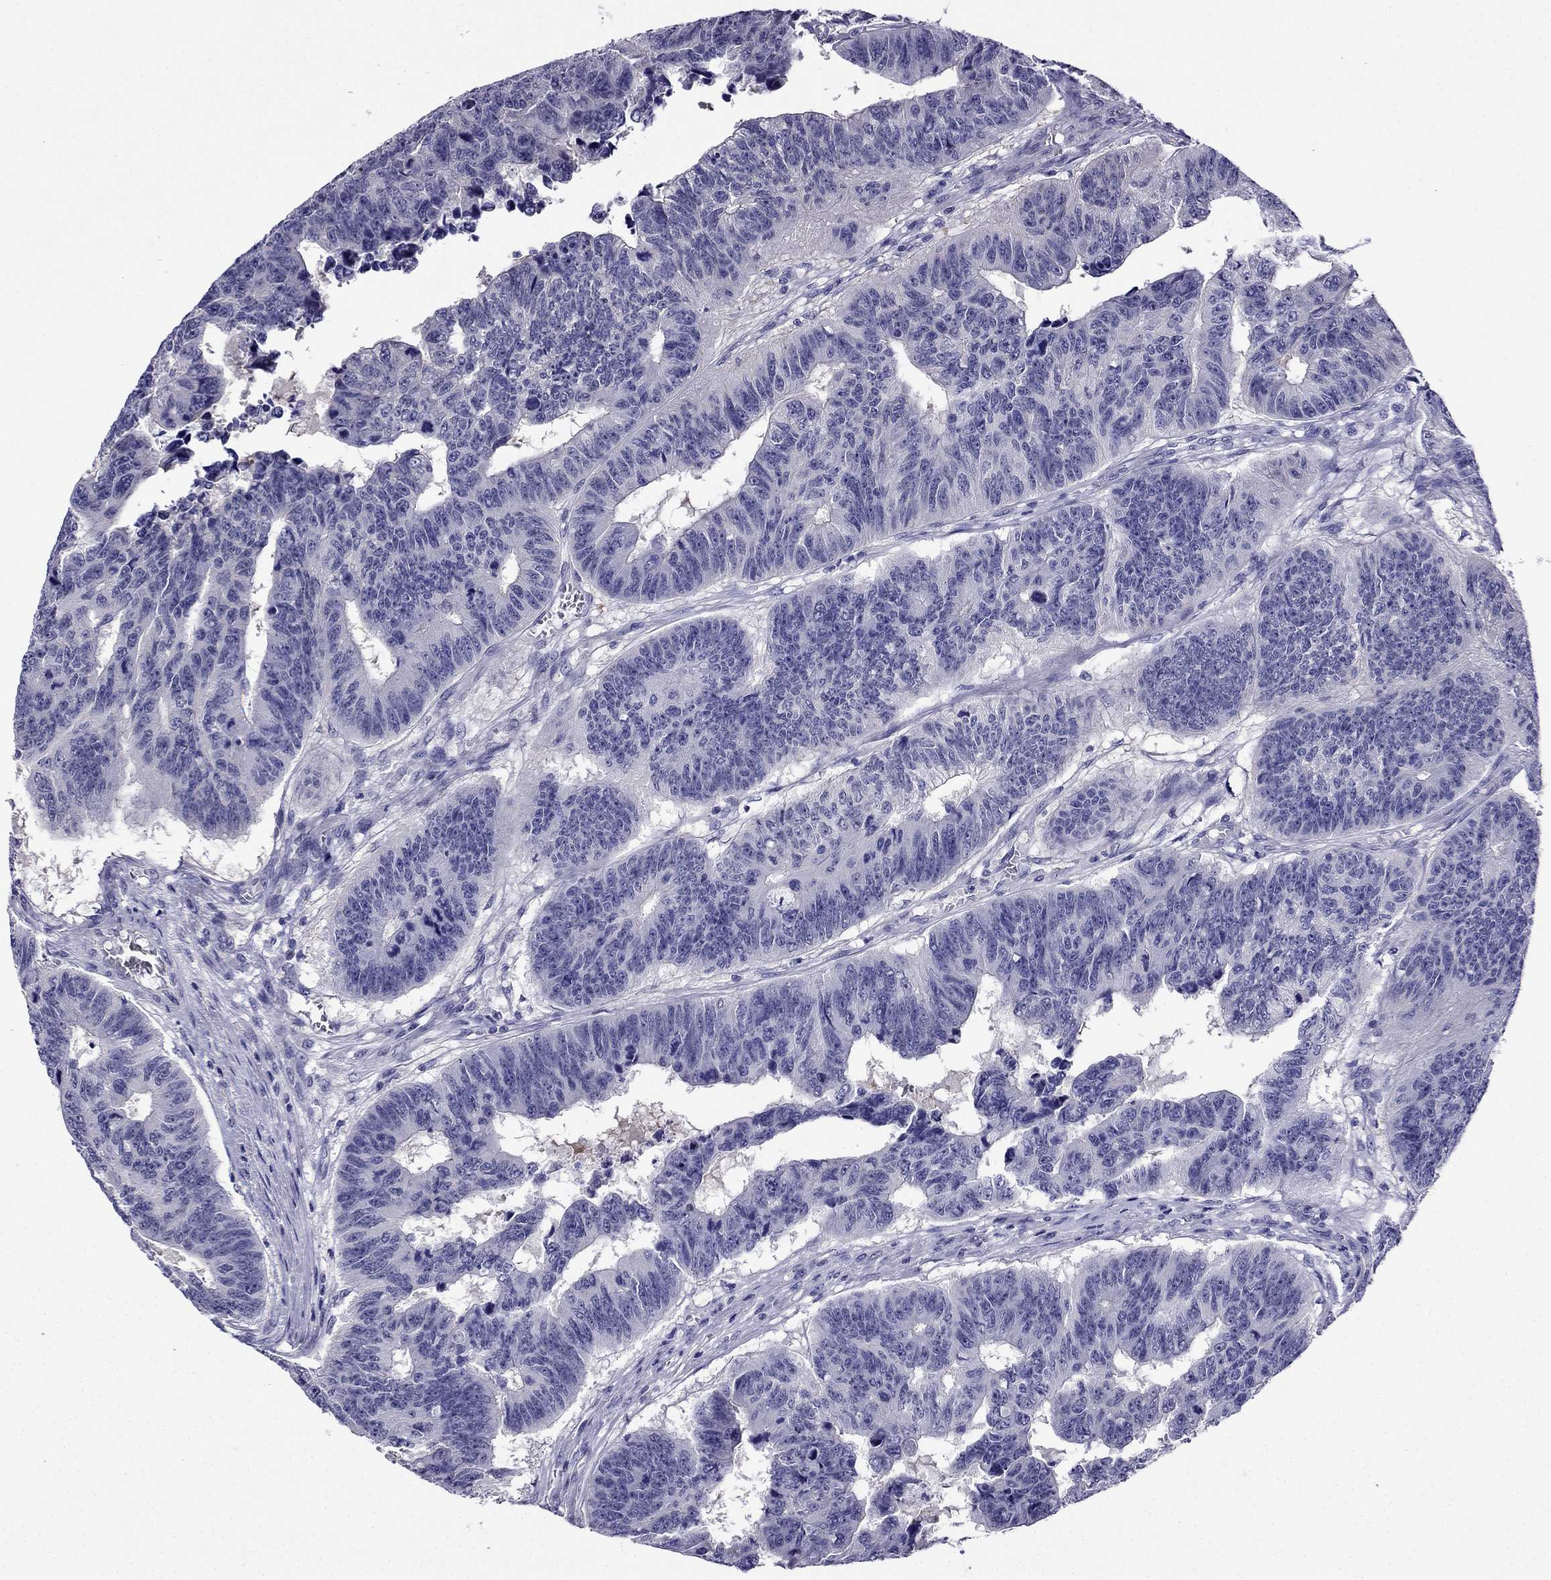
{"staining": {"intensity": "negative", "quantity": "none", "location": "none"}, "tissue": "colorectal cancer", "cell_type": "Tumor cells", "image_type": "cancer", "snomed": [{"axis": "morphology", "description": "Adenocarcinoma, NOS"}, {"axis": "topography", "description": "Appendix"}, {"axis": "topography", "description": "Colon"}, {"axis": "topography", "description": "Cecum"}, {"axis": "topography", "description": "Colon asc"}], "caption": "DAB (3,3'-diaminobenzidine) immunohistochemical staining of human colorectal cancer shows no significant staining in tumor cells.", "gene": "KCNJ10", "patient": {"sex": "female", "age": 85}}